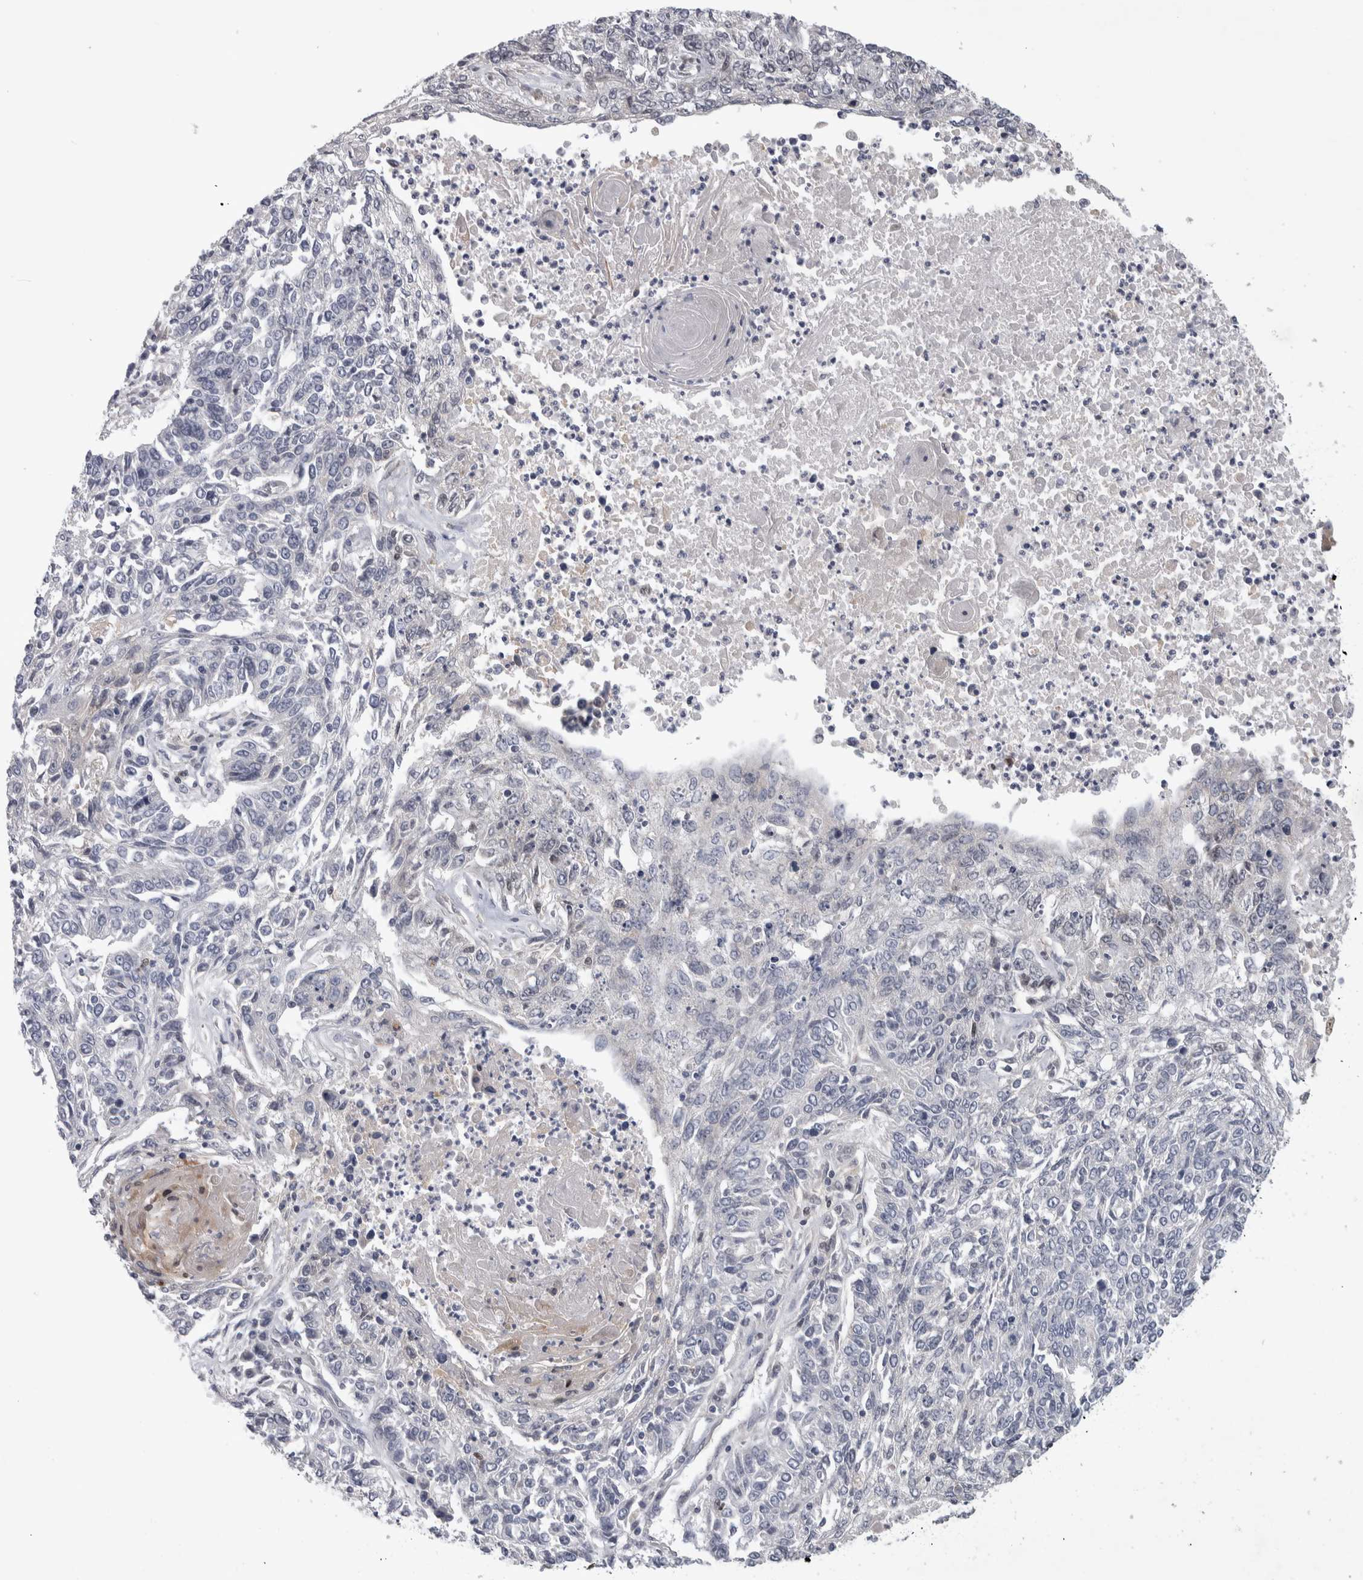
{"staining": {"intensity": "negative", "quantity": "none", "location": "none"}, "tissue": "lung cancer", "cell_type": "Tumor cells", "image_type": "cancer", "snomed": [{"axis": "morphology", "description": "Normal tissue, NOS"}, {"axis": "morphology", "description": "Squamous cell carcinoma, NOS"}, {"axis": "topography", "description": "Cartilage tissue"}, {"axis": "topography", "description": "Bronchus"}, {"axis": "topography", "description": "Lung"}], "caption": "This is an immunohistochemistry (IHC) histopathology image of squamous cell carcinoma (lung). There is no staining in tumor cells.", "gene": "NFKB2", "patient": {"sex": "female", "age": 49}}